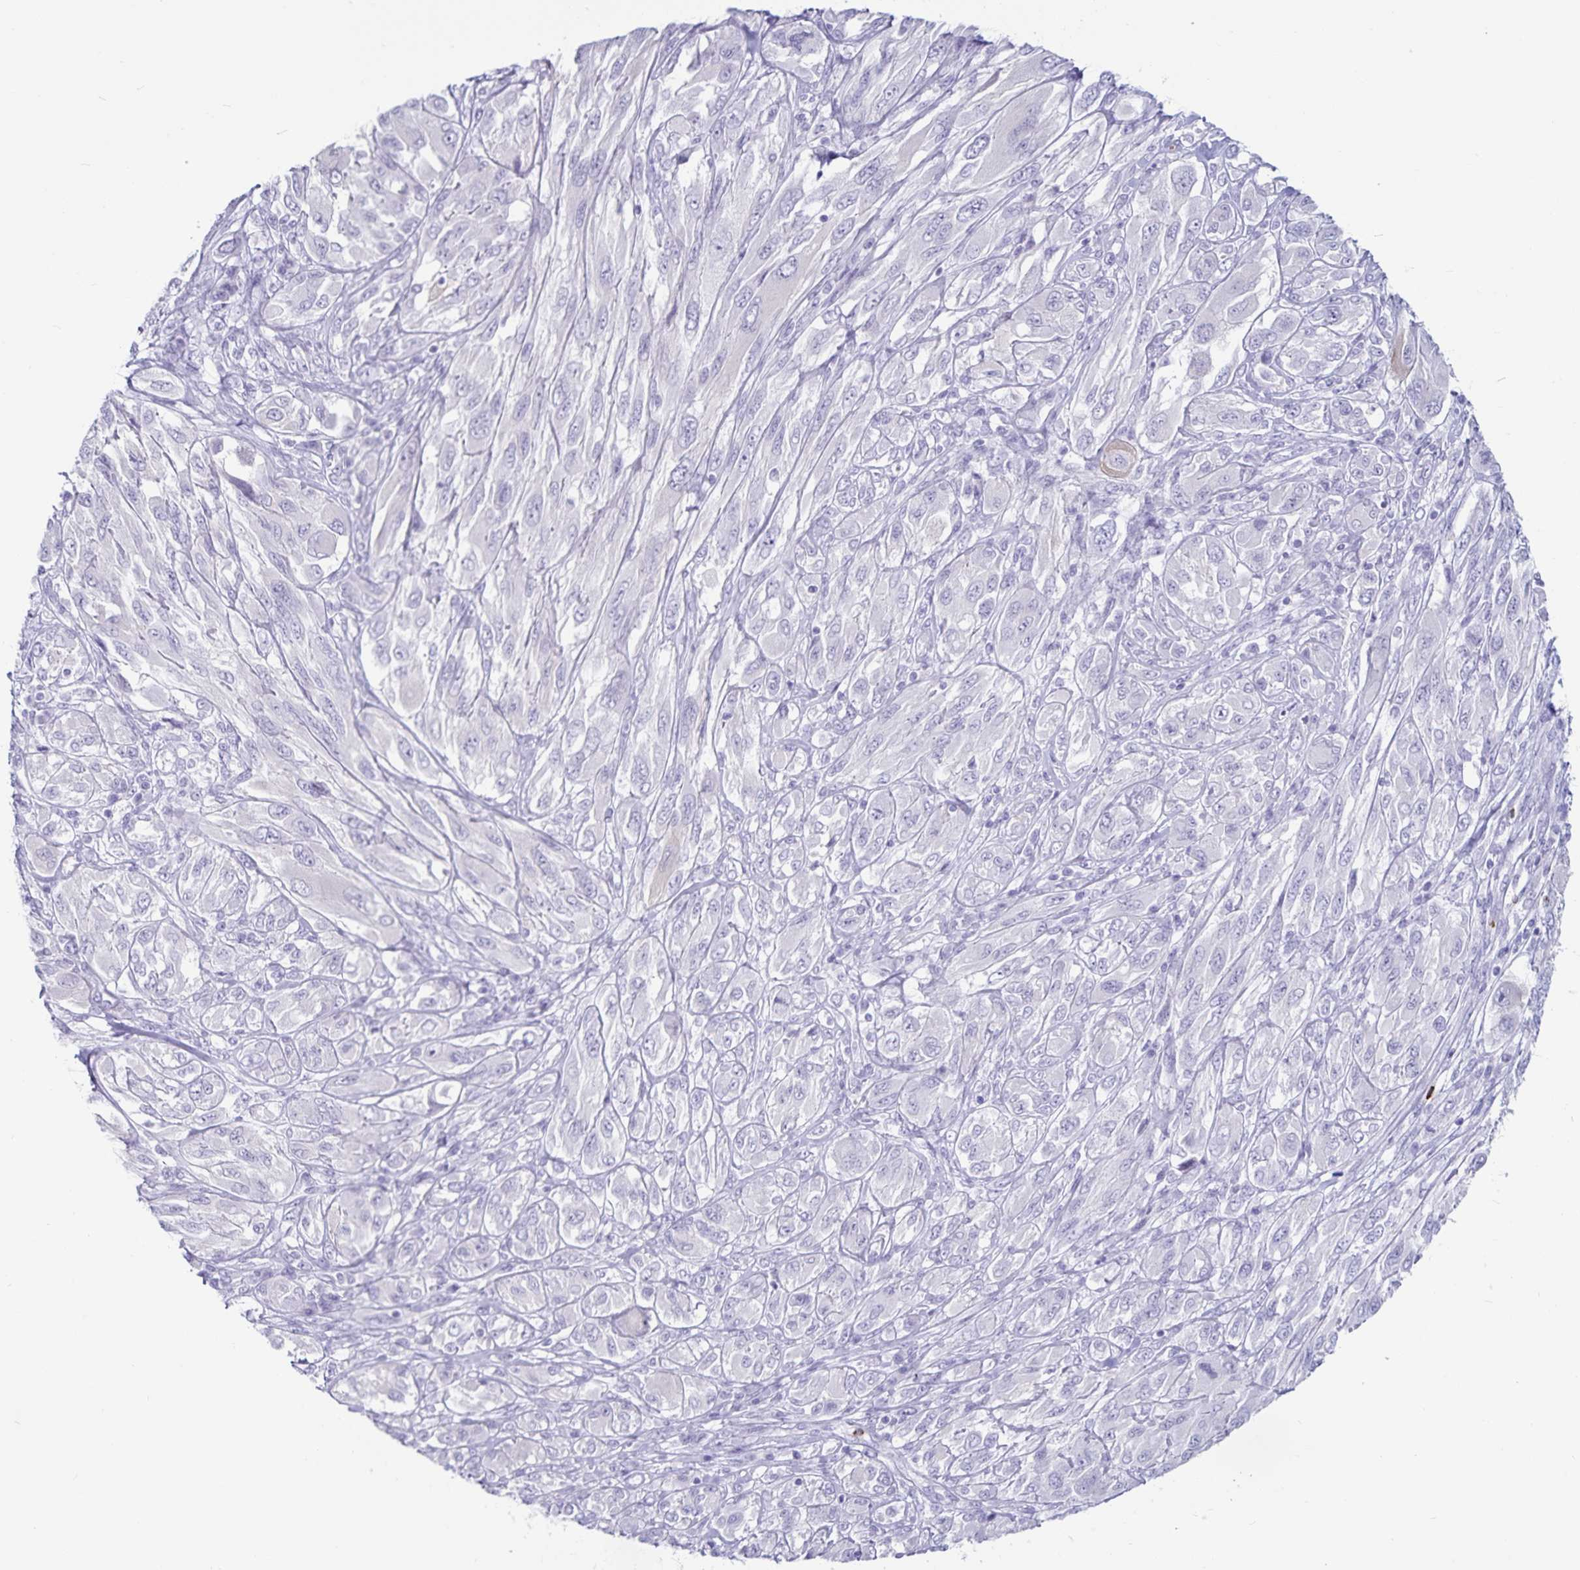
{"staining": {"intensity": "negative", "quantity": "none", "location": "none"}, "tissue": "melanoma", "cell_type": "Tumor cells", "image_type": "cancer", "snomed": [{"axis": "morphology", "description": "Malignant melanoma, NOS"}, {"axis": "topography", "description": "Skin"}], "caption": "Photomicrograph shows no significant protein positivity in tumor cells of malignant melanoma.", "gene": "GNLY", "patient": {"sex": "female", "age": 91}}